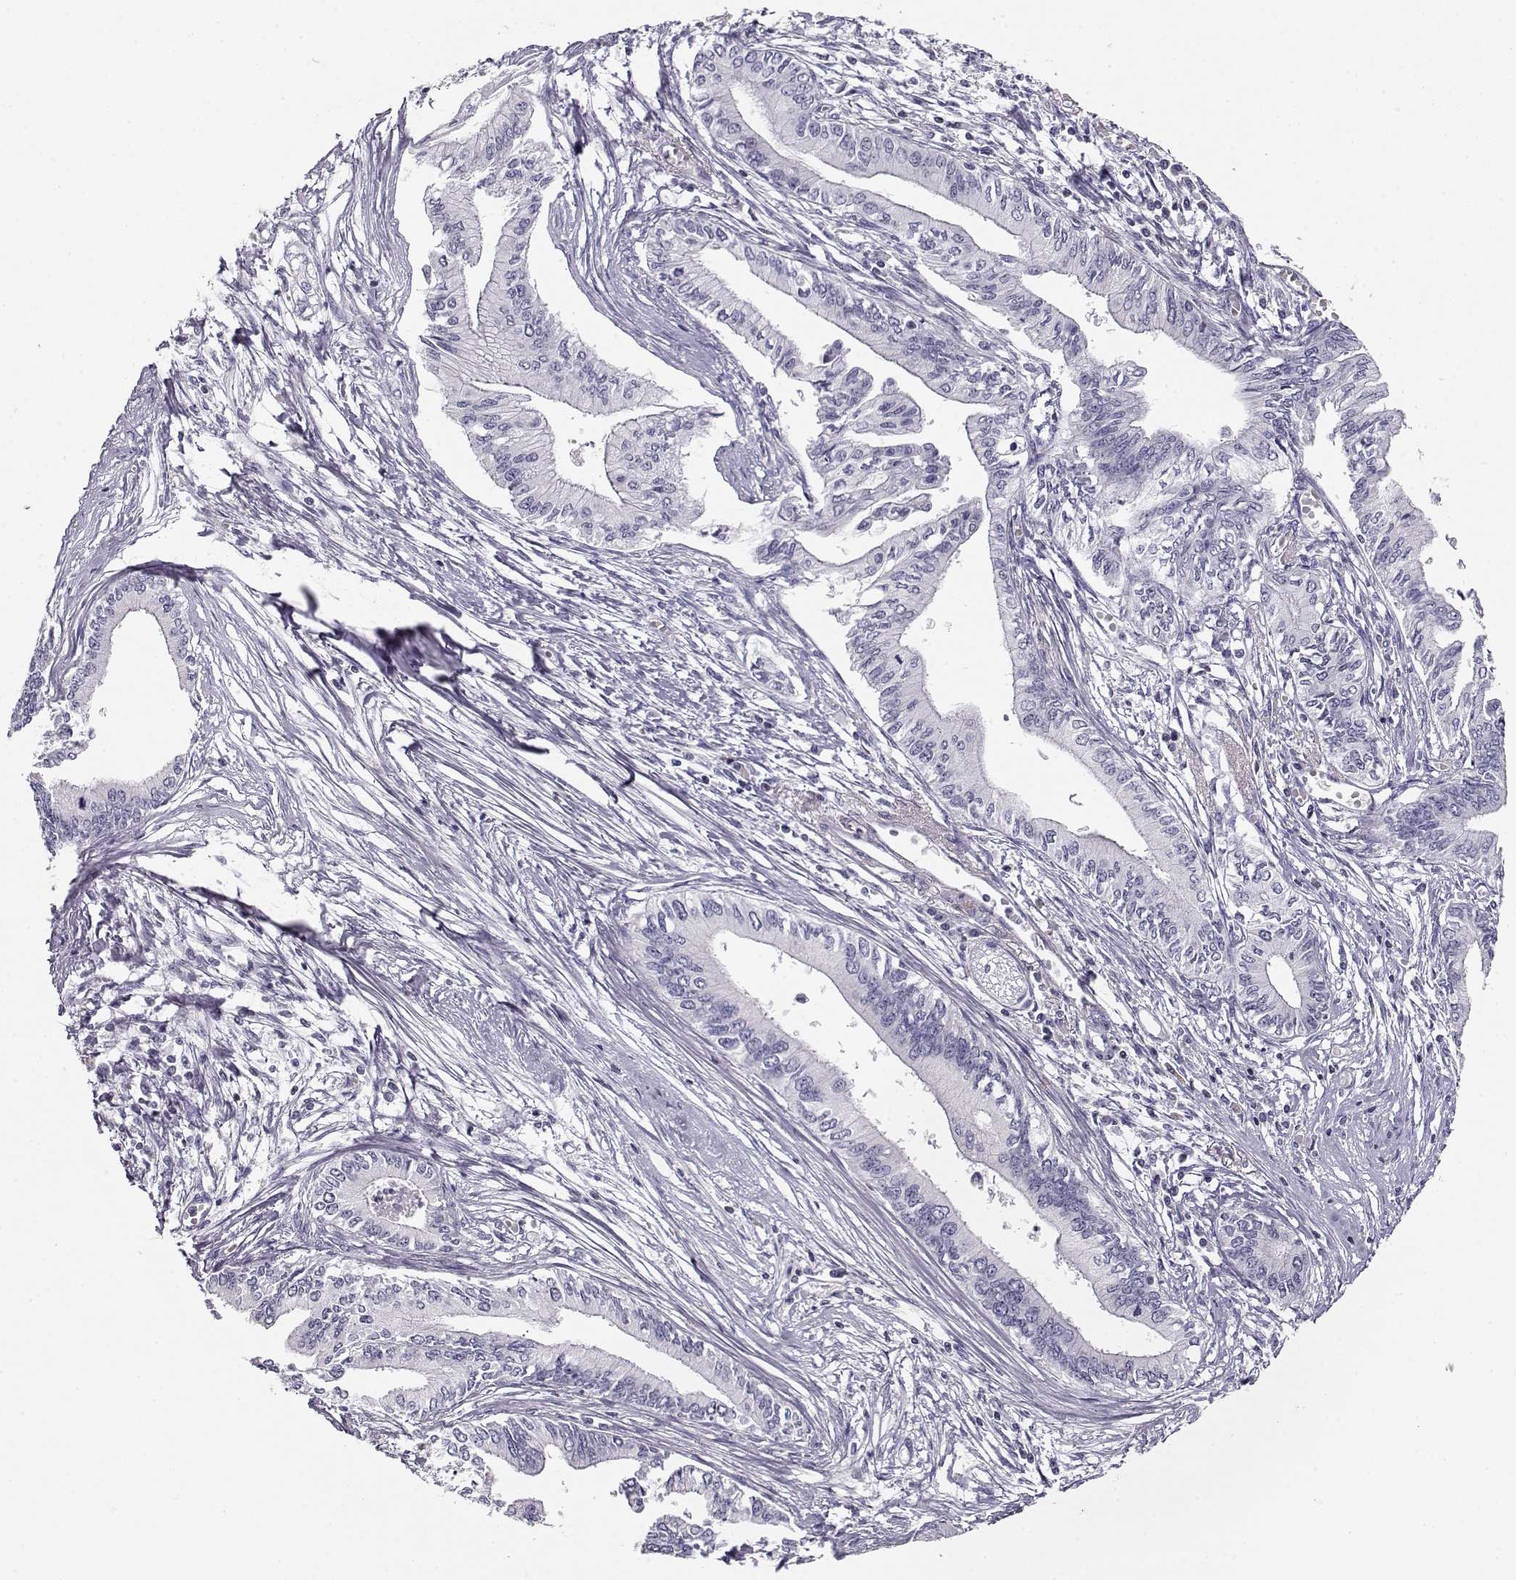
{"staining": {"intensity": "negative", "quantity": "none", "location": "none"}, "tissue": "pancreatic cancer", "cell_type": "Tumor cells", "image_type": "cancer", "snomed": [{"axis": "morphology", "description": "Adenocarcinoma, NOS"}, {"axis": "topography", "description": "Pancreas"}], "caption": "A photomicrograph of human pancreatic cancer (adenocarcinoma) is negative for staining in tumor cells. Brightfield microscopy of immunohistochemistry (IHC) stained with DAB (brown) and hematoxylin (blue), captured at high magnification.", "gene": "CRX", "patient": {"sex": "female", "age": 61}}